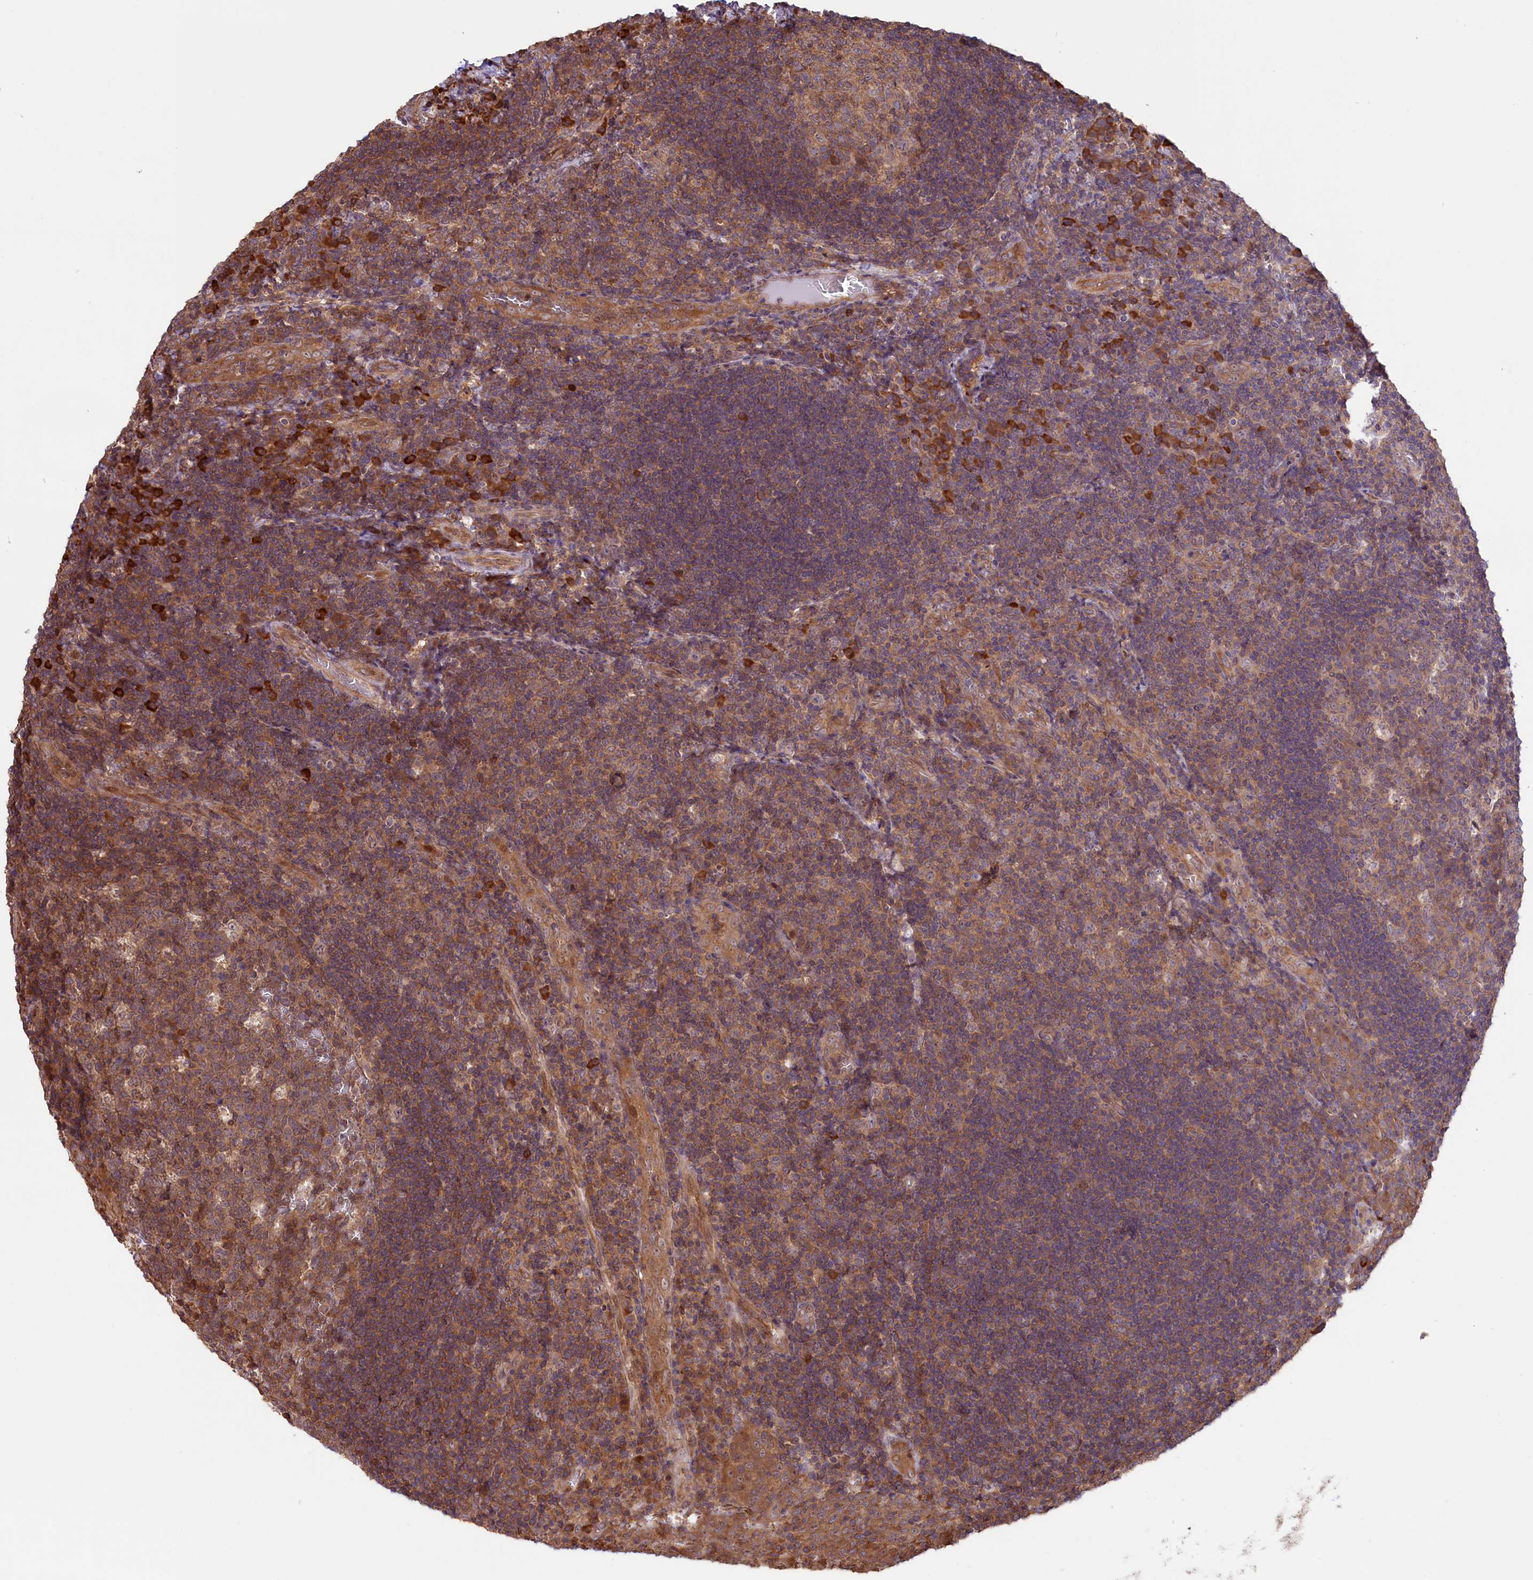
{"staining": {"intensity": "moderate", "quantity": "25%-75%", "location": "cytoplasmic/membranous"}, "tissue": "tonsil", "cell_type": "Germinal center cells", "image_type": "normal", "snomed": [{"axis": "morphology", "description": "Normal tissue, NOS"}, {"axis": "topography", "description": "Tonsil"}], "caption": "Tonsil was stained to show a protein in brown. There is medium levels of moderate cytoplasmic/membranous positivity in approximately 25%-75% of germinal center cells. The staining was performed using DAB to visualize the protein expression in brown, while the nuclei were stained in blue with hematoxylin (Magnification: 20x).", "gene": "RIC8A", "patient": {"sex": "male", "age": 17}}